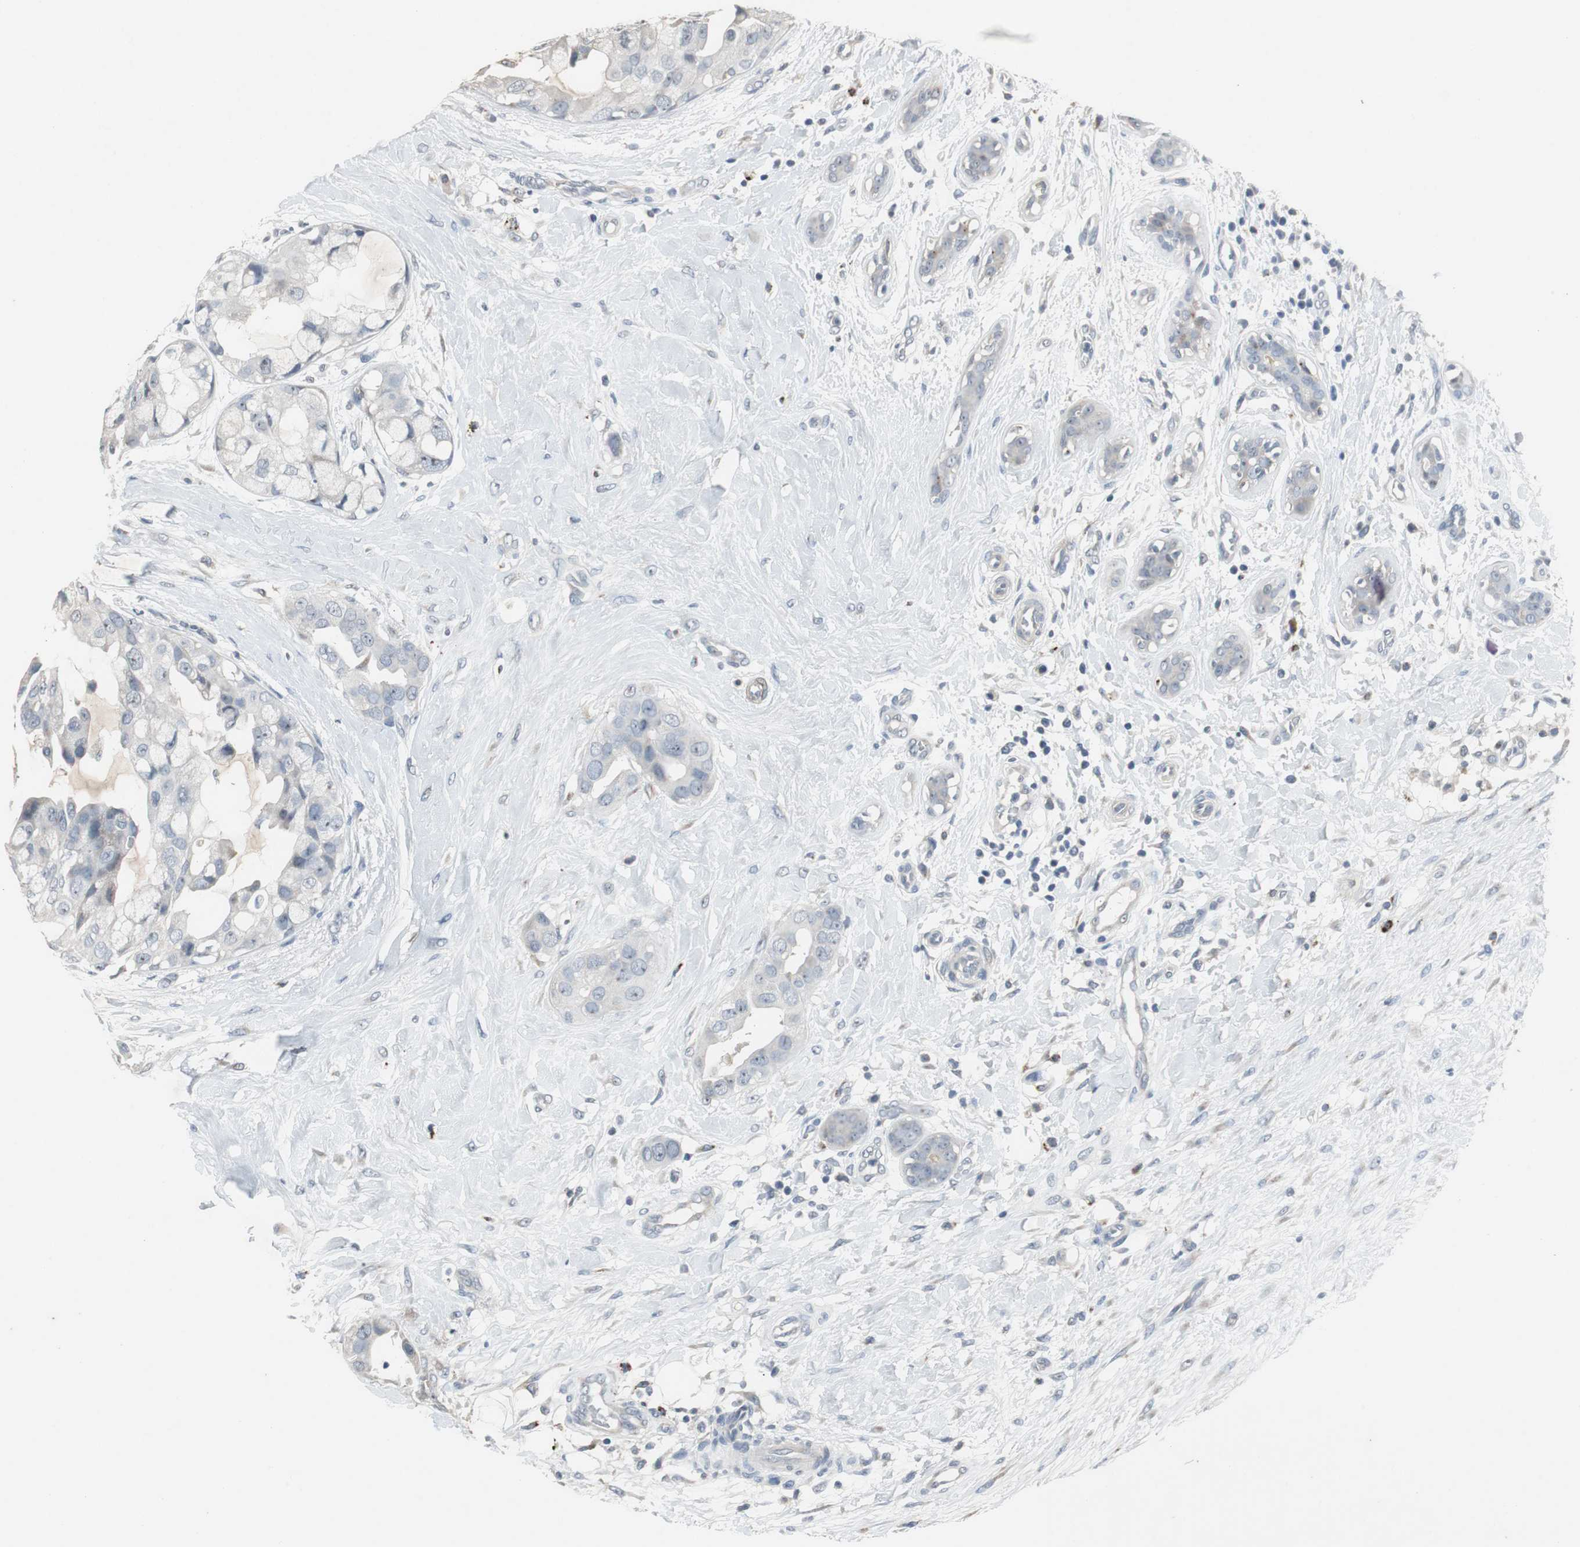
{"staining": {"intensity": "weak", "quantity": "<25%", "location": "cytoplasmic/membranous"}, "tissue": "breast cancer", "cell_type": "Tumor cells", "image_type": "cancer", "snomed": [{"axis": "morphology", "description": "Duct carcinoma"}, {"axis": "topography", "description": "Breast"}], "caption": "Tumor cells are negative for brown protein staining in infiltrating ductal carcinoma (breast).", "gene": "PCYT1B", "patient": {"sex": "female", "age": 40}}